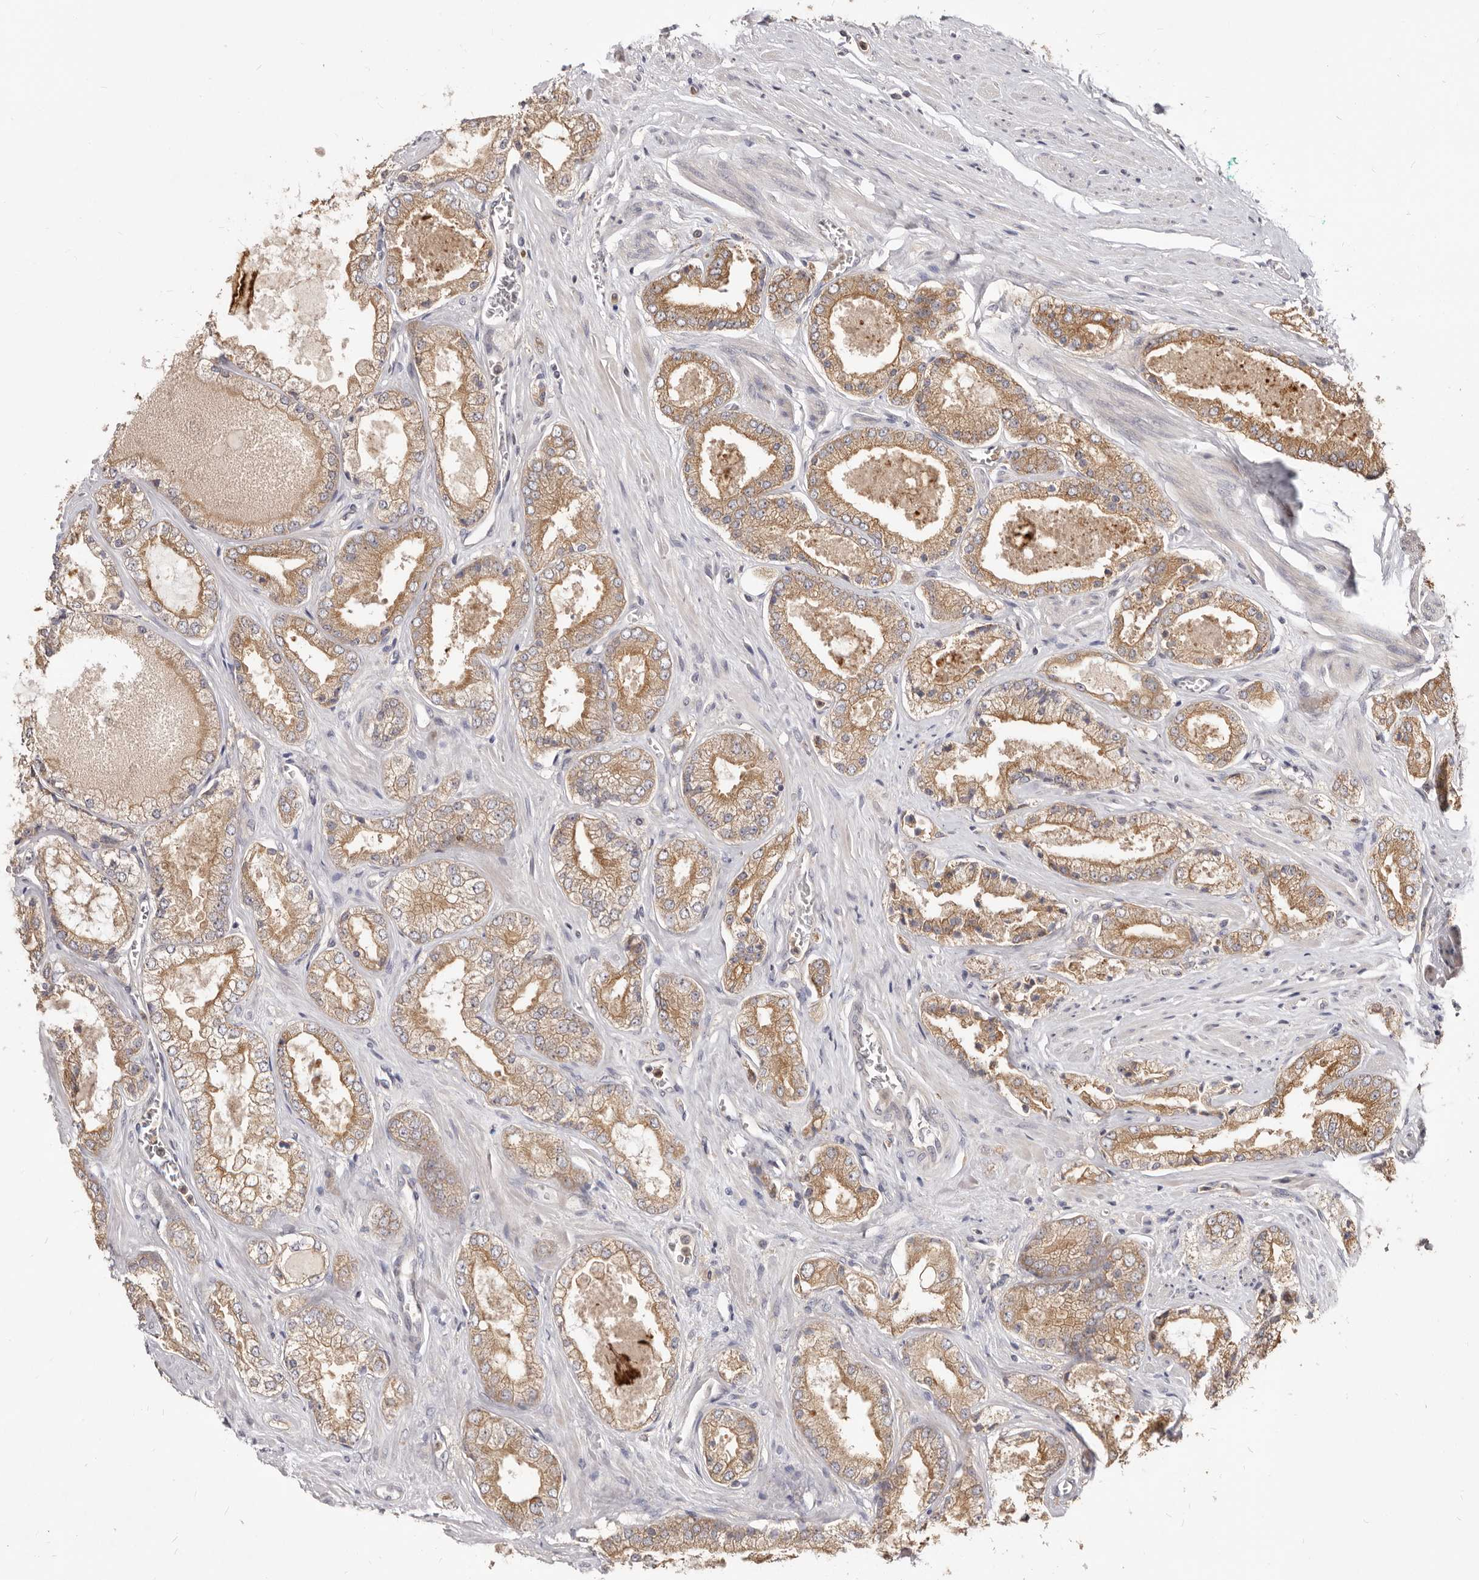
{"staining": {"intensity": "moderate", "quantity": ">75%", "location": "cytoplasmic/membranous"}, "tissue": "prostate cancer", "cell_type": "Tumor cells", "image_type": "cancer", "snomed": [{"axis": "morphology", "description": "Adenocarcinoma, High grade"}, {"axis": "topography", "description": "Prostate"}], "caption": "Immunohistochemical staining of prostate cancer shows medium levels of moderate cytoplasmic/membranous positivity in about >75% of tumor cells. (Brightfield microscopy of DAB IHC at high magnification).", "gene": "TC2N", "patient": {"sex": "male", "age": 58}}